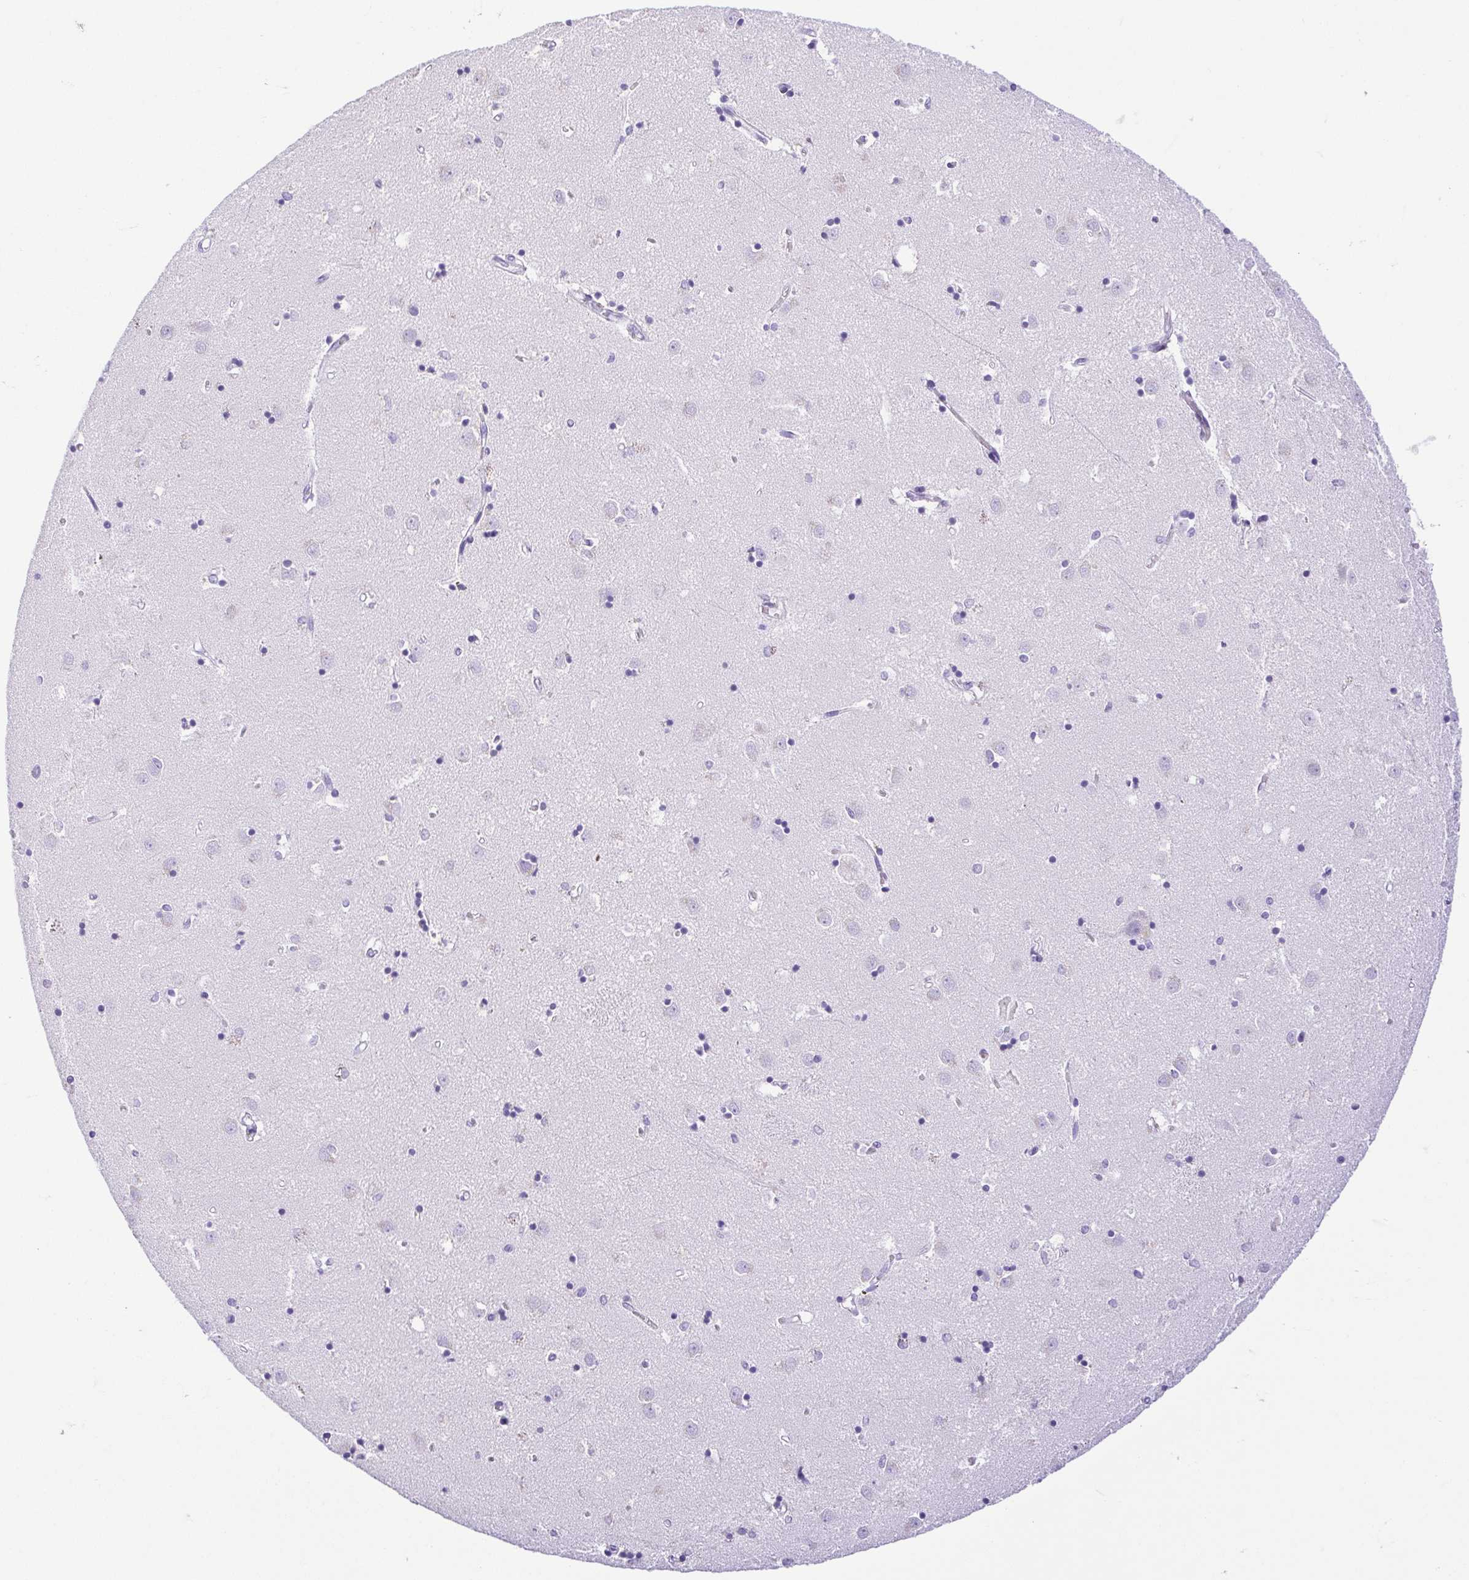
{"staining": {"intensity": "negative", "quantity": "none", "location": "none"}, "tissue": "caudate", "cell_type": "Glial cells", "image_type": "normal", "snomed": [{"axis": "morphology", "description": "Normal tissue, NOS"}, {"axis": "topography", "description": "Lateral ventricle wall"}], "caption": "High magnification brightfield microscopy of normal caudate stained with DAB (3,3'-diaminobenzidine) (brown) and counterstained with hematoxylin (blue): glial cells show no significant expression. Brightfield microscopy of immunohistochemistry stained with DAB (brown) and hematoxylin (blue), captured at high magnification.", "gene": "CDSN", "patient": {"sex": "male", "age": 54}}